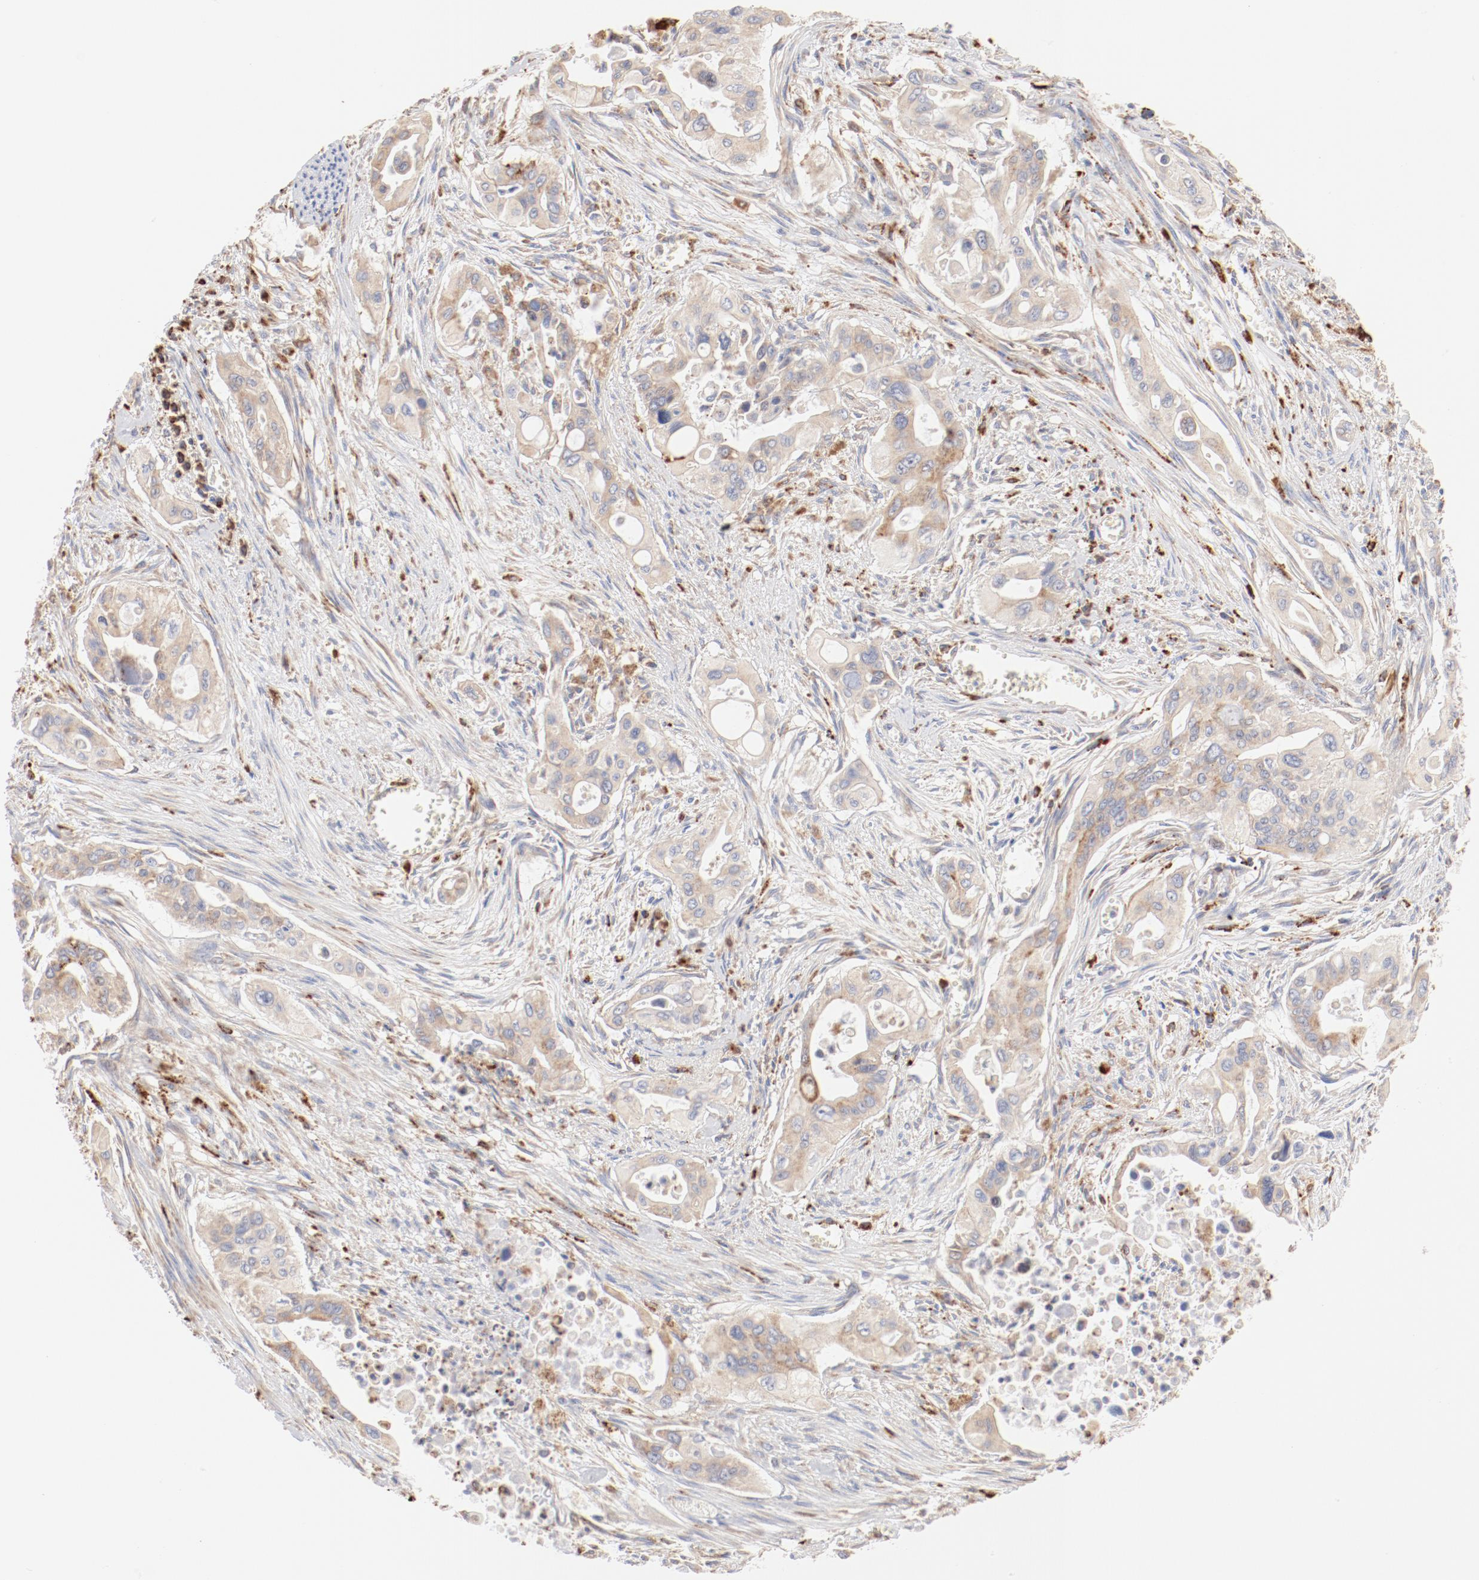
{"staining": {"intensity": "weak", "quantity": ">75%", "location": "cytoplasmic/membranous"}, "tissue": "pancreatic cancer", "cell_type": "Tumor cells", "image_type": "cancer", "snomed": [{"axis": "morphology", "description": "Adenocarcinoma, NOS"}, {"axis": "topography", "description": "Pancreas"}], "caption": "Immunohistochemistry of adenocarcinoma (pancreatic) reveals low levels of weak cytoplasmic/membranous positivity in approximately >75% of tumor cells.", "gene": "CTSH", "patient": {"sex": "male", "age": 77}}